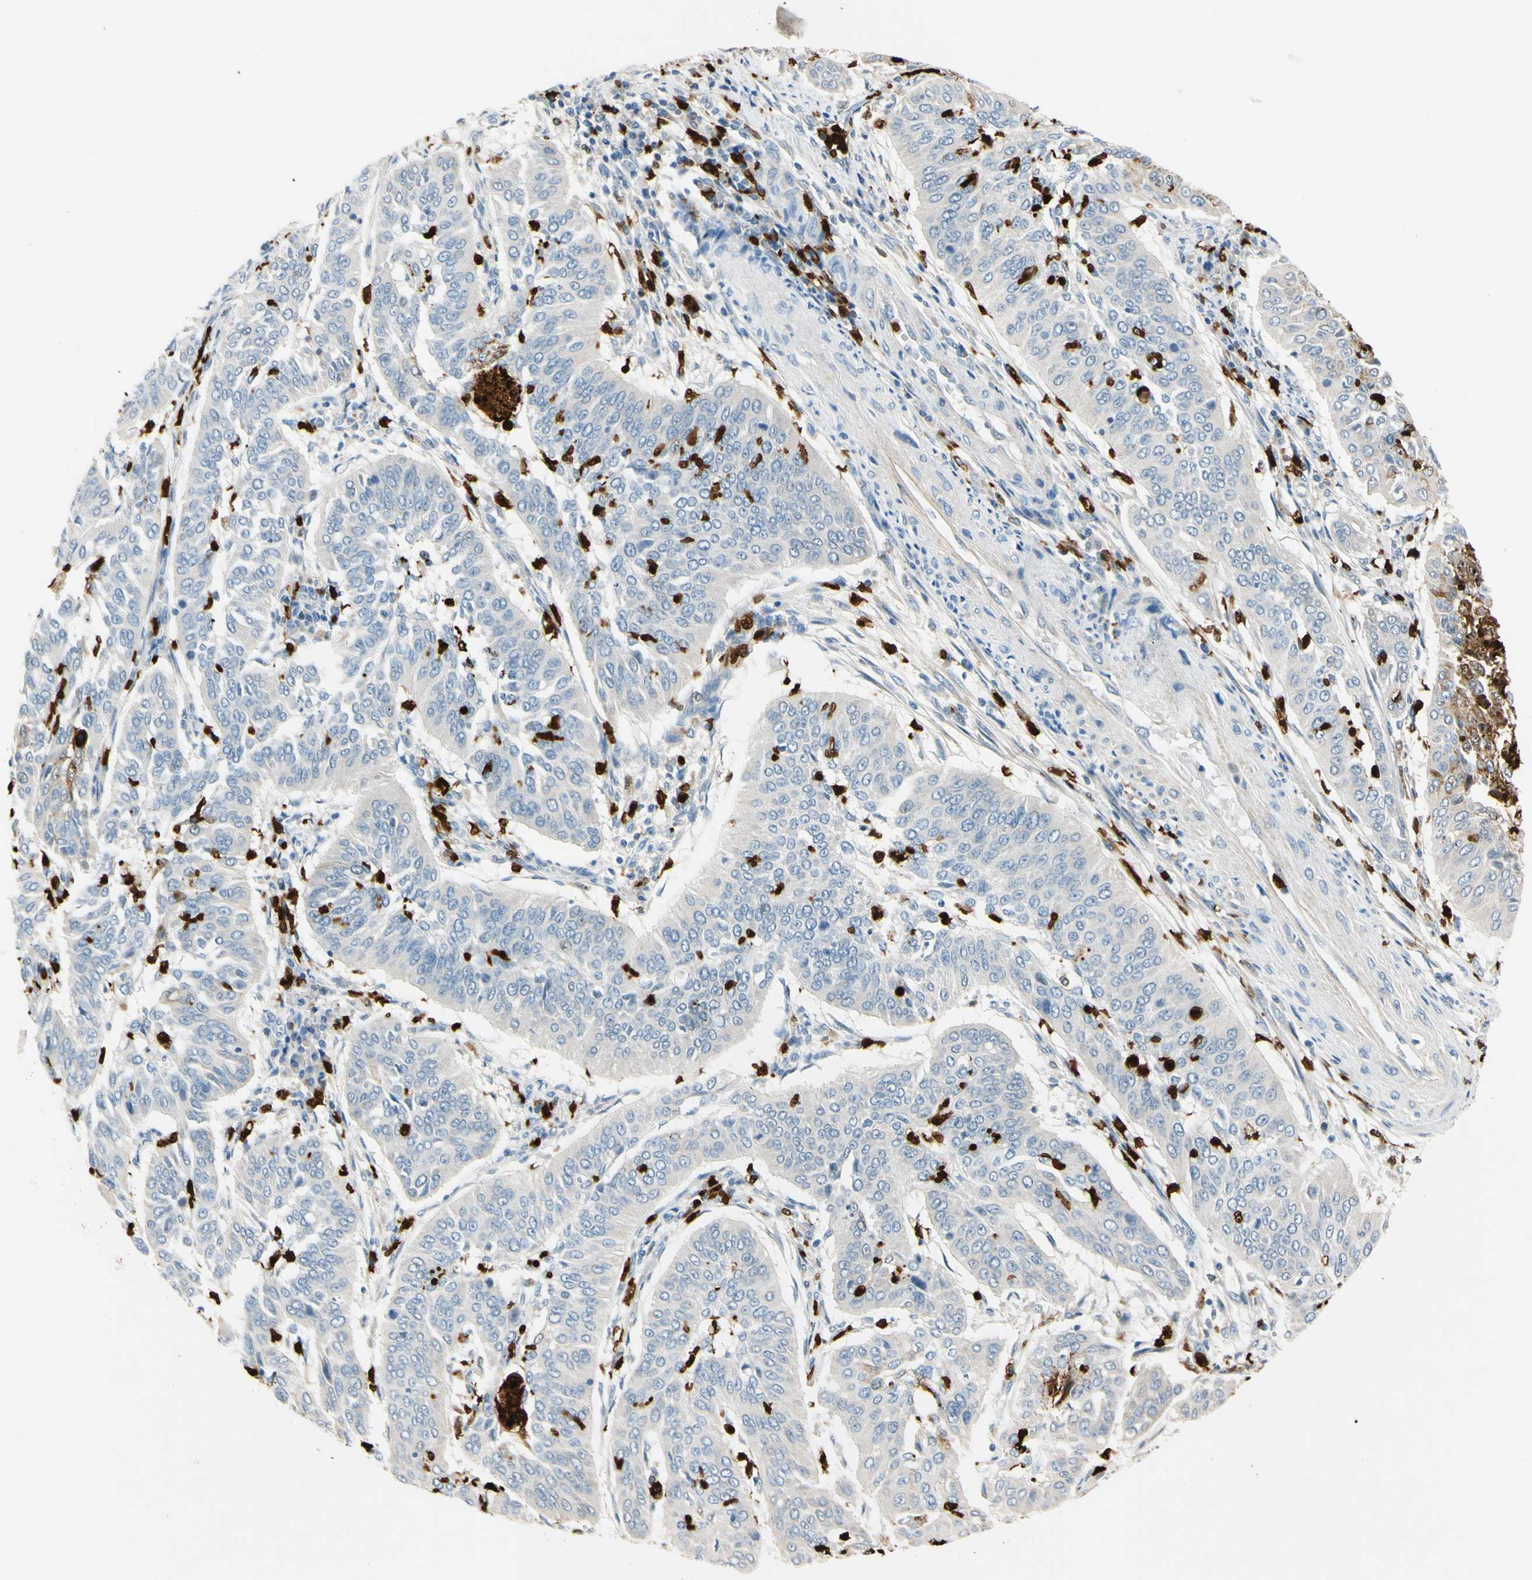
{"staining": {"intensity": "moderate", "quantity": "<25%", "location": "cytoplasmic/membranous"}, "tissue": "cervical cancer", "cell_type": "Tumor cells", "image_type": "cancer", "snomed": [{"axis": "morphology", "description": "Normal tissue, NOS"}, {"axis": "morphology", "description": "Squamous cell carcinoma, NOS"}, {"axis": "topography", "description": "Cervix"}], "caption": "A micrograph of human cervical cancer (squamous cell carcinoma) stained for a protein exhibits moderate cytoplasmic/membranous brown staining in tumor cells. (Brightfield microscopy of DAB IHC at high magnification).", "gene": "TRAF5", "patient": {"sex": "female", "age": 39}}